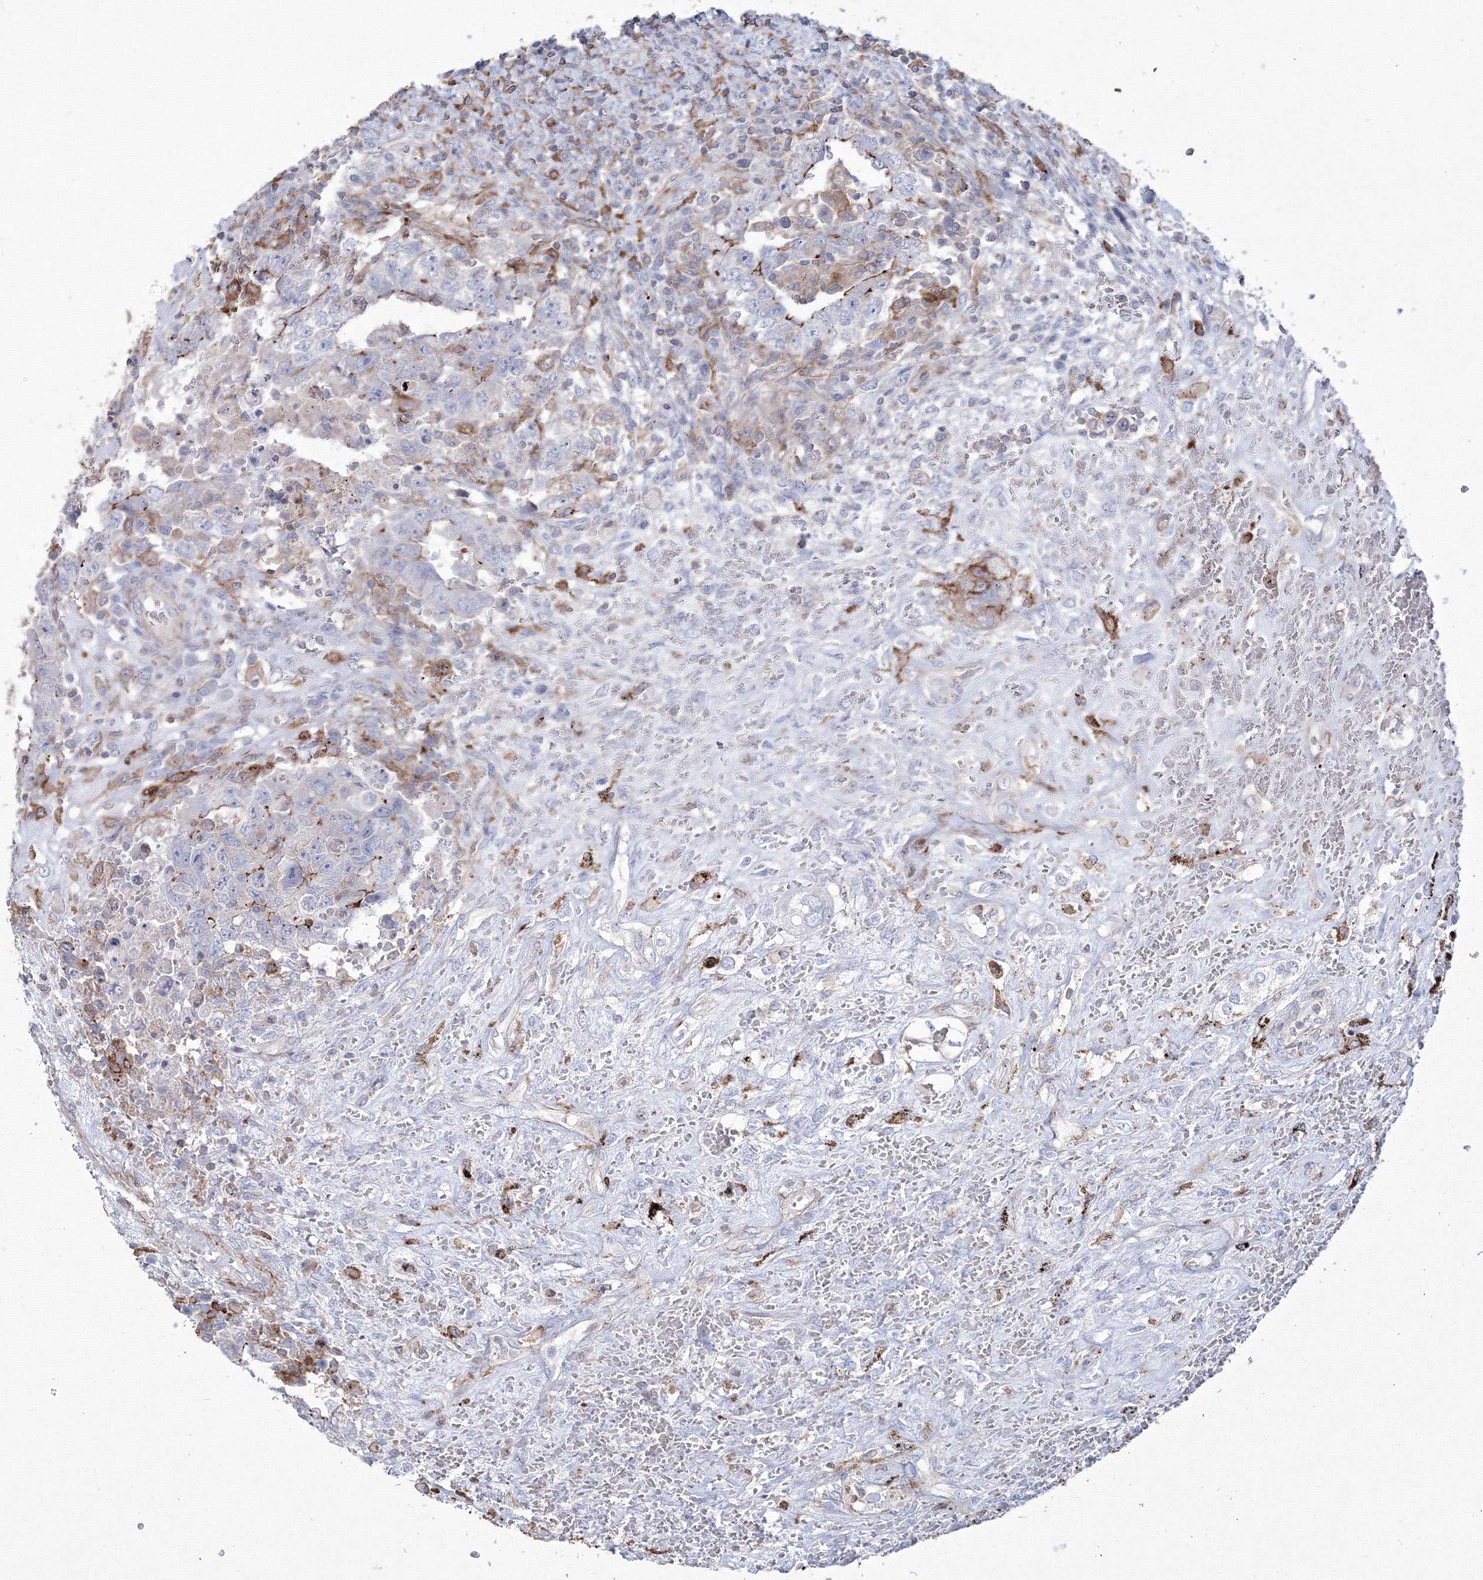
{"staining": {"intensity": "negative", "quantity": "none", "location": "none"}, "tissue": "testis cancer", "cell_type": "Tumor cells", "image_type": "cancer", "snomed": [{"axis": "morphology", "description": "Carcinoma, Embryonal, NOS"}, {"axis": "topography", "description": "Testis"}], "caption": "High magnification brightfield microscopy of testis embryonal carcinoma stained with DAB (brown) and counterstained with hematoxylin (blue): tumor cells show no significant positivity. (DAB (3,3'-diaminobenzidine) immunohistochemistry visualized using brightfield microscopy, high magnification).", "gene": "GPR82", "patient": {"sex": "male", "age": 26}}